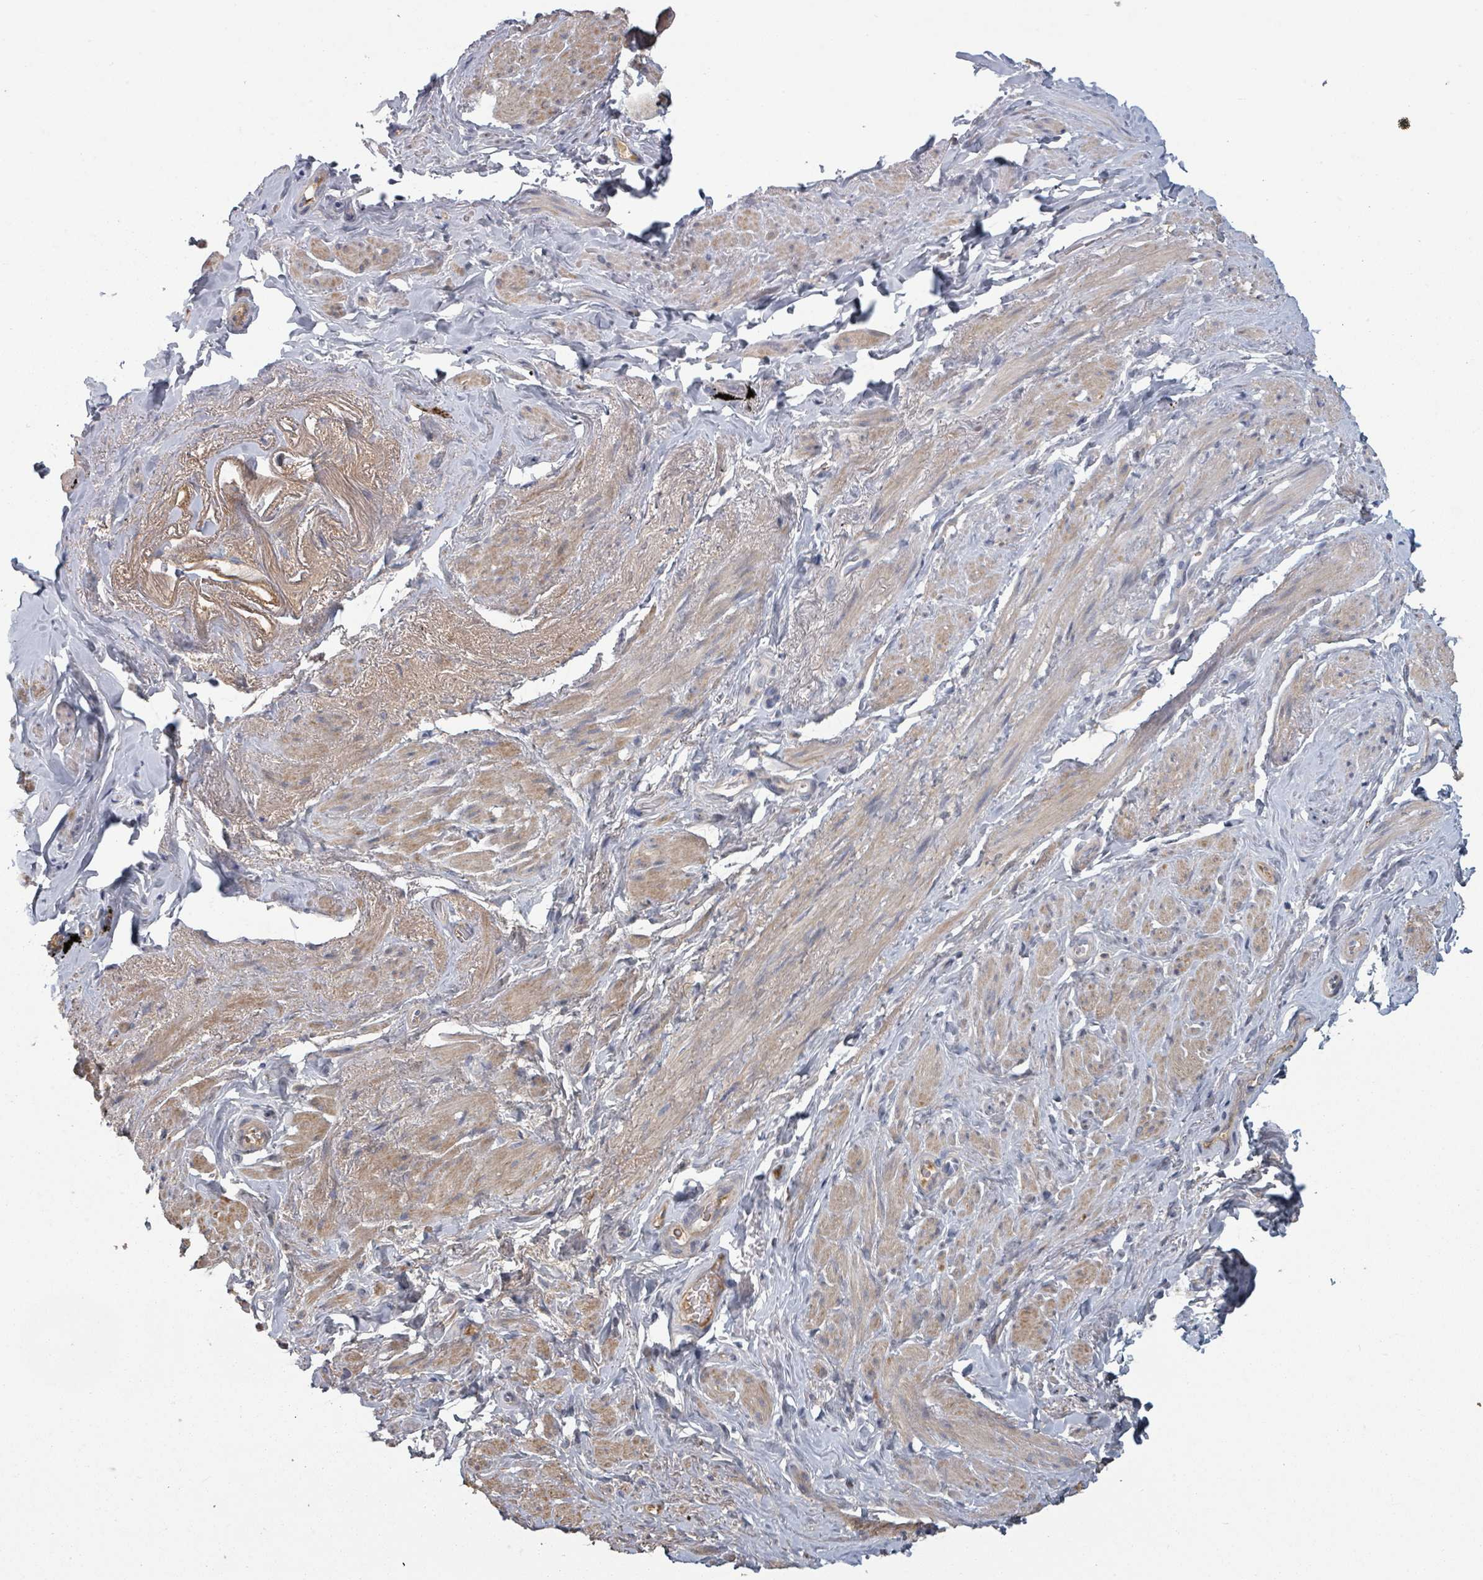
{"staining": {"intensity": "moderate", "quantity": ">75%", "location": "cytoplasmic/membranous"}, "tissue": "smooth muscle", "cell_type": "Smooth muscle cells", "image_type": "normal", "snomed": [{"axis": "morphology", "description": "Normal tissue, NOS"}, {"axis": "topography", "description": "Smooth muscle"}, {"axis": "topography", "description": "Peripheral nerve tissue"}], "caption": "Immunohistochemical staining of benign human smooth muscle reveals moderate cytoplasmic/membranous protein positivity in approximately >75% of smooth muscle cells.", "gene": "GABBR1", "patient": {"sex": "male", "age": 69}}